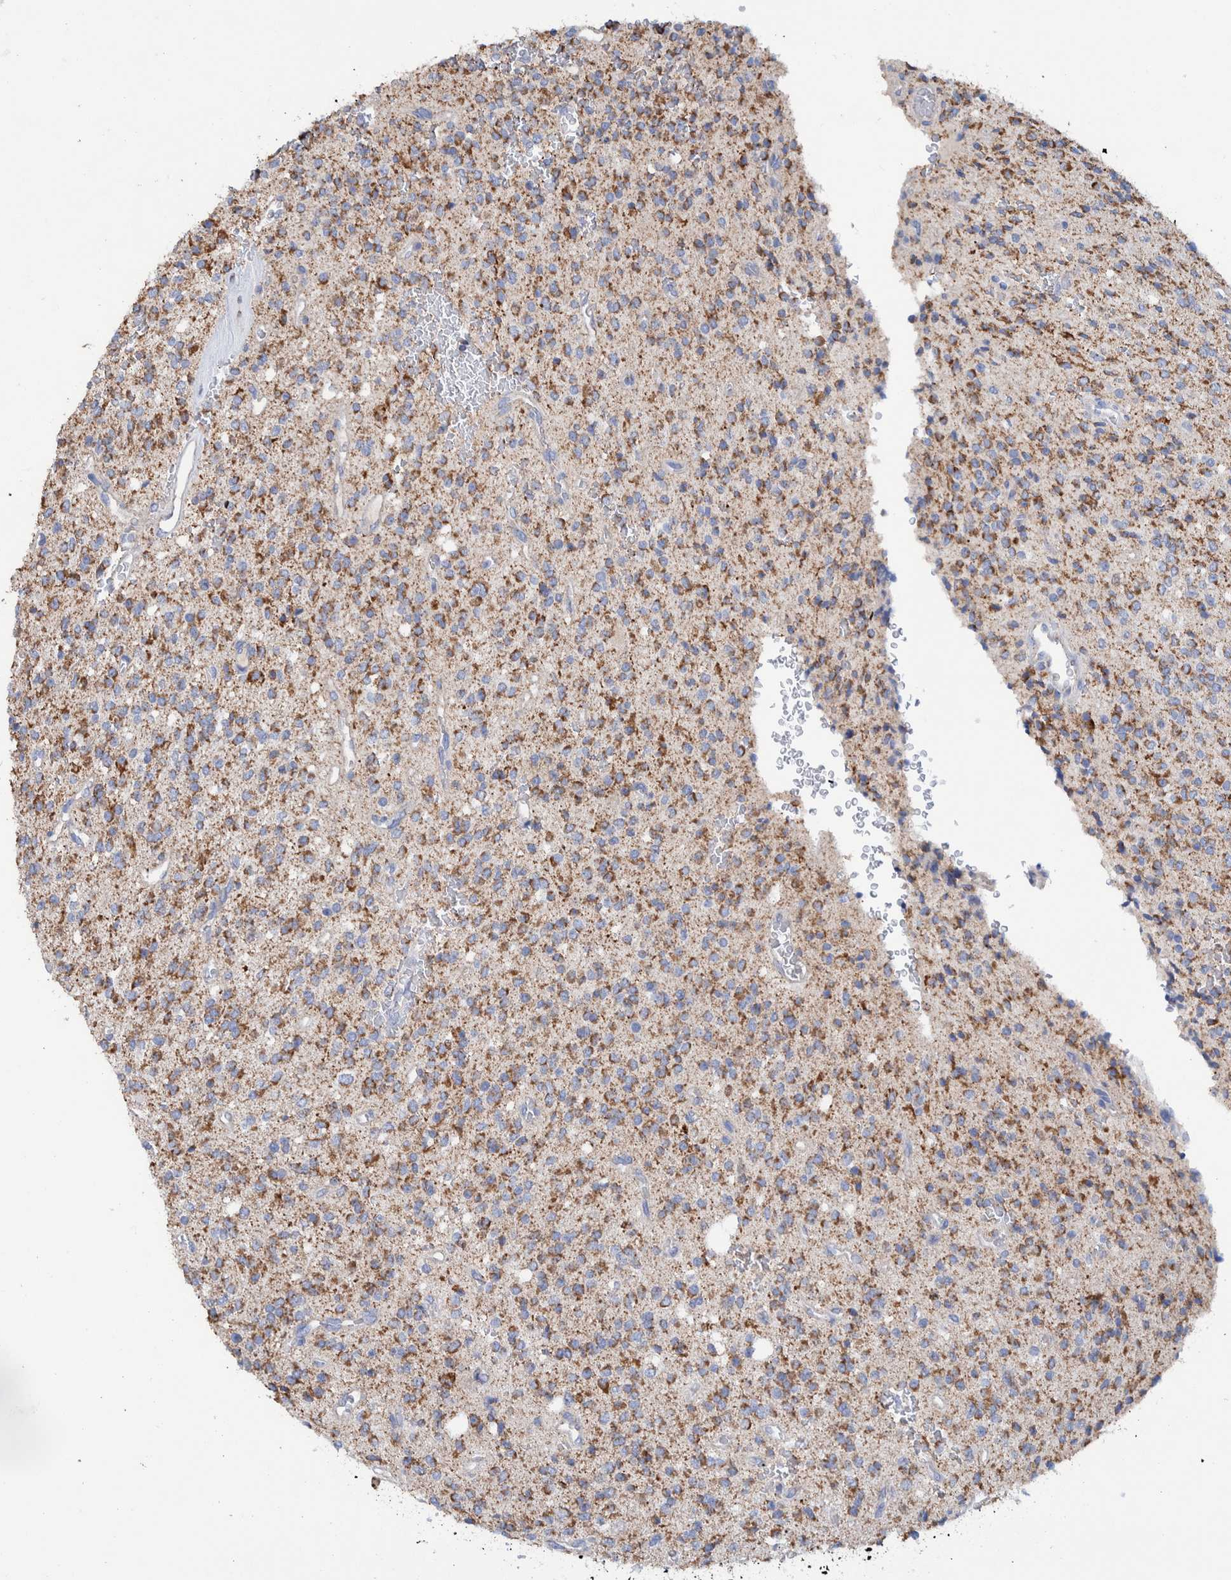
{"staining": {"intensity": "moderate", "quantity": ">75%", "location": "cytoplasmic/membranous"}, "tissue": "glioma", "cell_type": "Tumor cells", "image_type": "cancer", "snomed": [{"axis": "morphology", "description": "Glioma, malignant, High grade"}, {"axis": "topography", "description": "Brain"}], "caption": "Immunohistochemical staining of human high-grade glioma (malignant) exhibits moderate cytoplasmic/membranous protein positivity in about >75% of tumor cells.", "gene": "DECR1", "patient": {"sex": "male", "age": 34}}